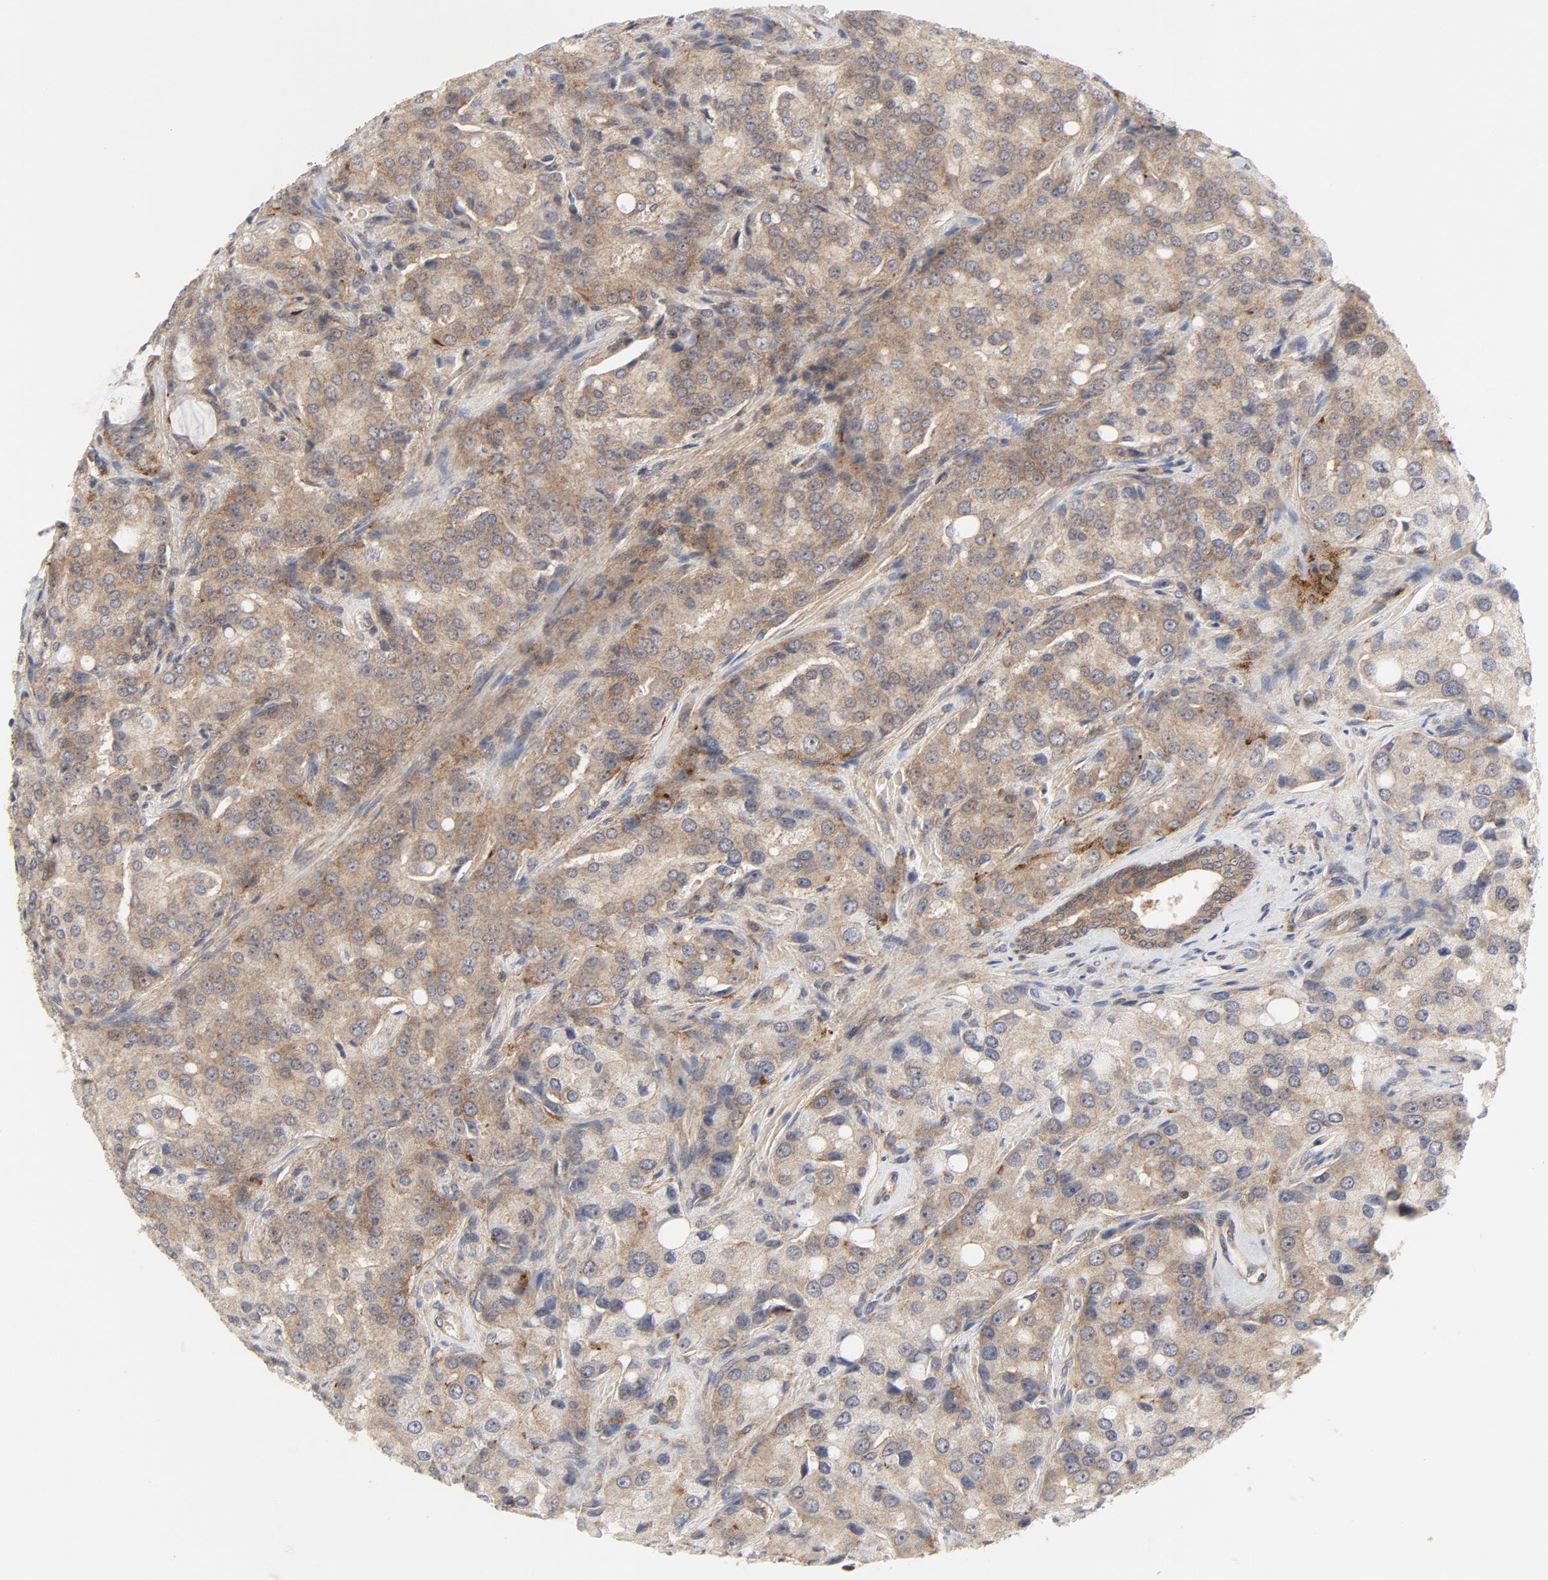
{"staining": {"intensity": "weak", "quantity": ">75%", "location": "cytoplasmic/membranous"}, "tissue": "prostate cancer", "cell_type": "Tumor cells", "image_type": "cancer", "snomed": [{"axis": "morphology", "description": "Adenocarcinoma, High grade"}, {"axis": "topography", "description": "Prostate"}], "caption": "A brown stain shows weak cytoplasmic/membranous expression of a protein in human adenocarcinoma (high-grade) (prostate) tumor cells.", "gene": "MAP2K7", "patient": {"sex": "male", "age": 72}}